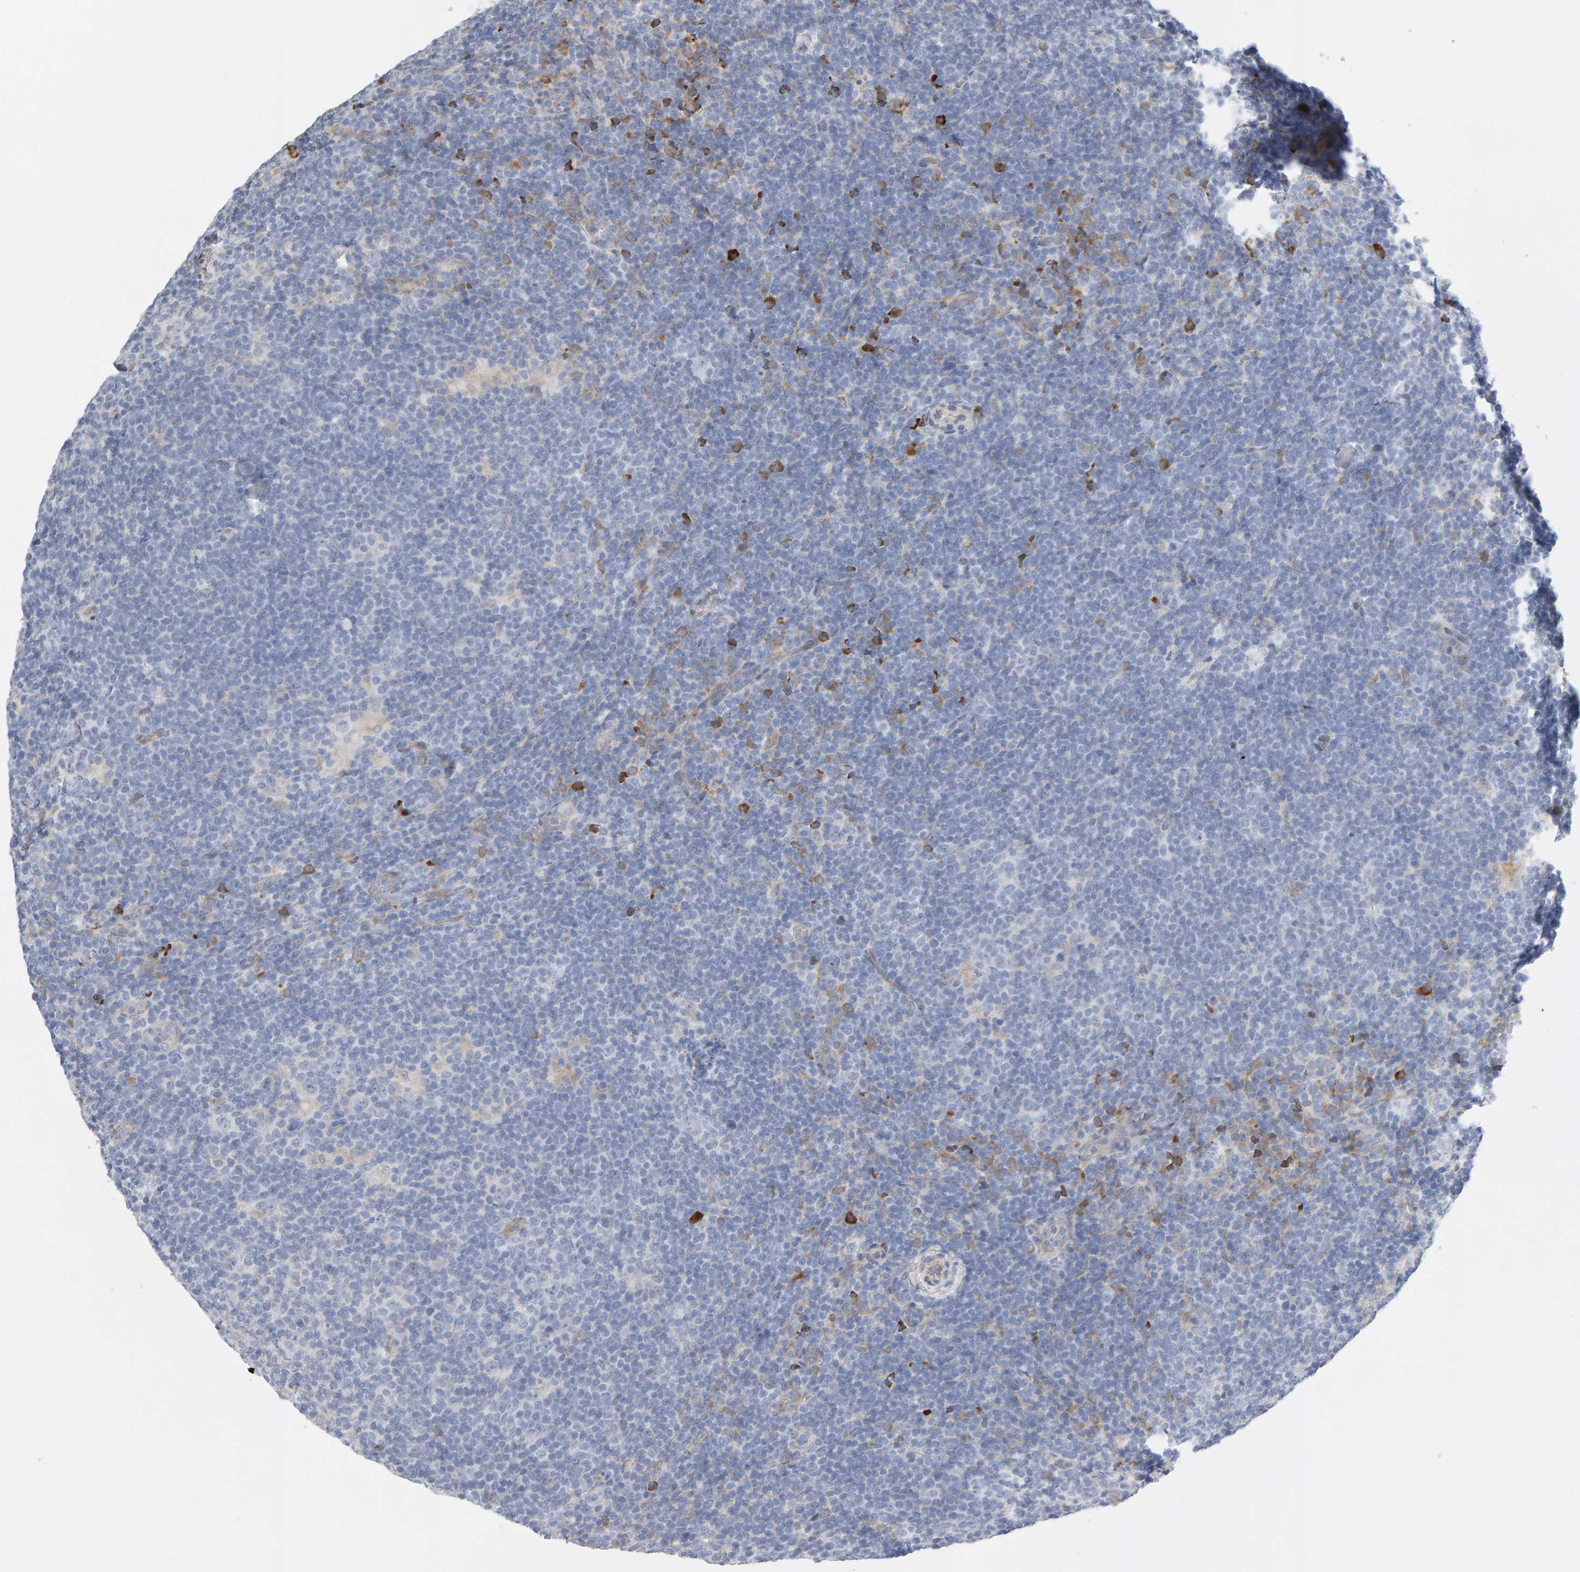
{"staining": {"intensity": "negative", "quantity": "none", "location": "none"}, "tissue": "lymphoma", "cell_type": "Tumor cells", "image_type": "cancer", "snomed": [{"axis": "morphology", "description": "Hodgkin's disease, NOS"}, {"axis": "topography", "description": "Lymph node"}], "caption": "A micrograph of human Hodgkin's disease is negative for staining in tumor cells. Brightfield microscopy of immunohistochemistry (IHC) stained with DAB (brown) and hematoxylin (blue), captured at high magnification.", "gene": "ENGASE", "patient": {"sex": "female", "age": 57}}